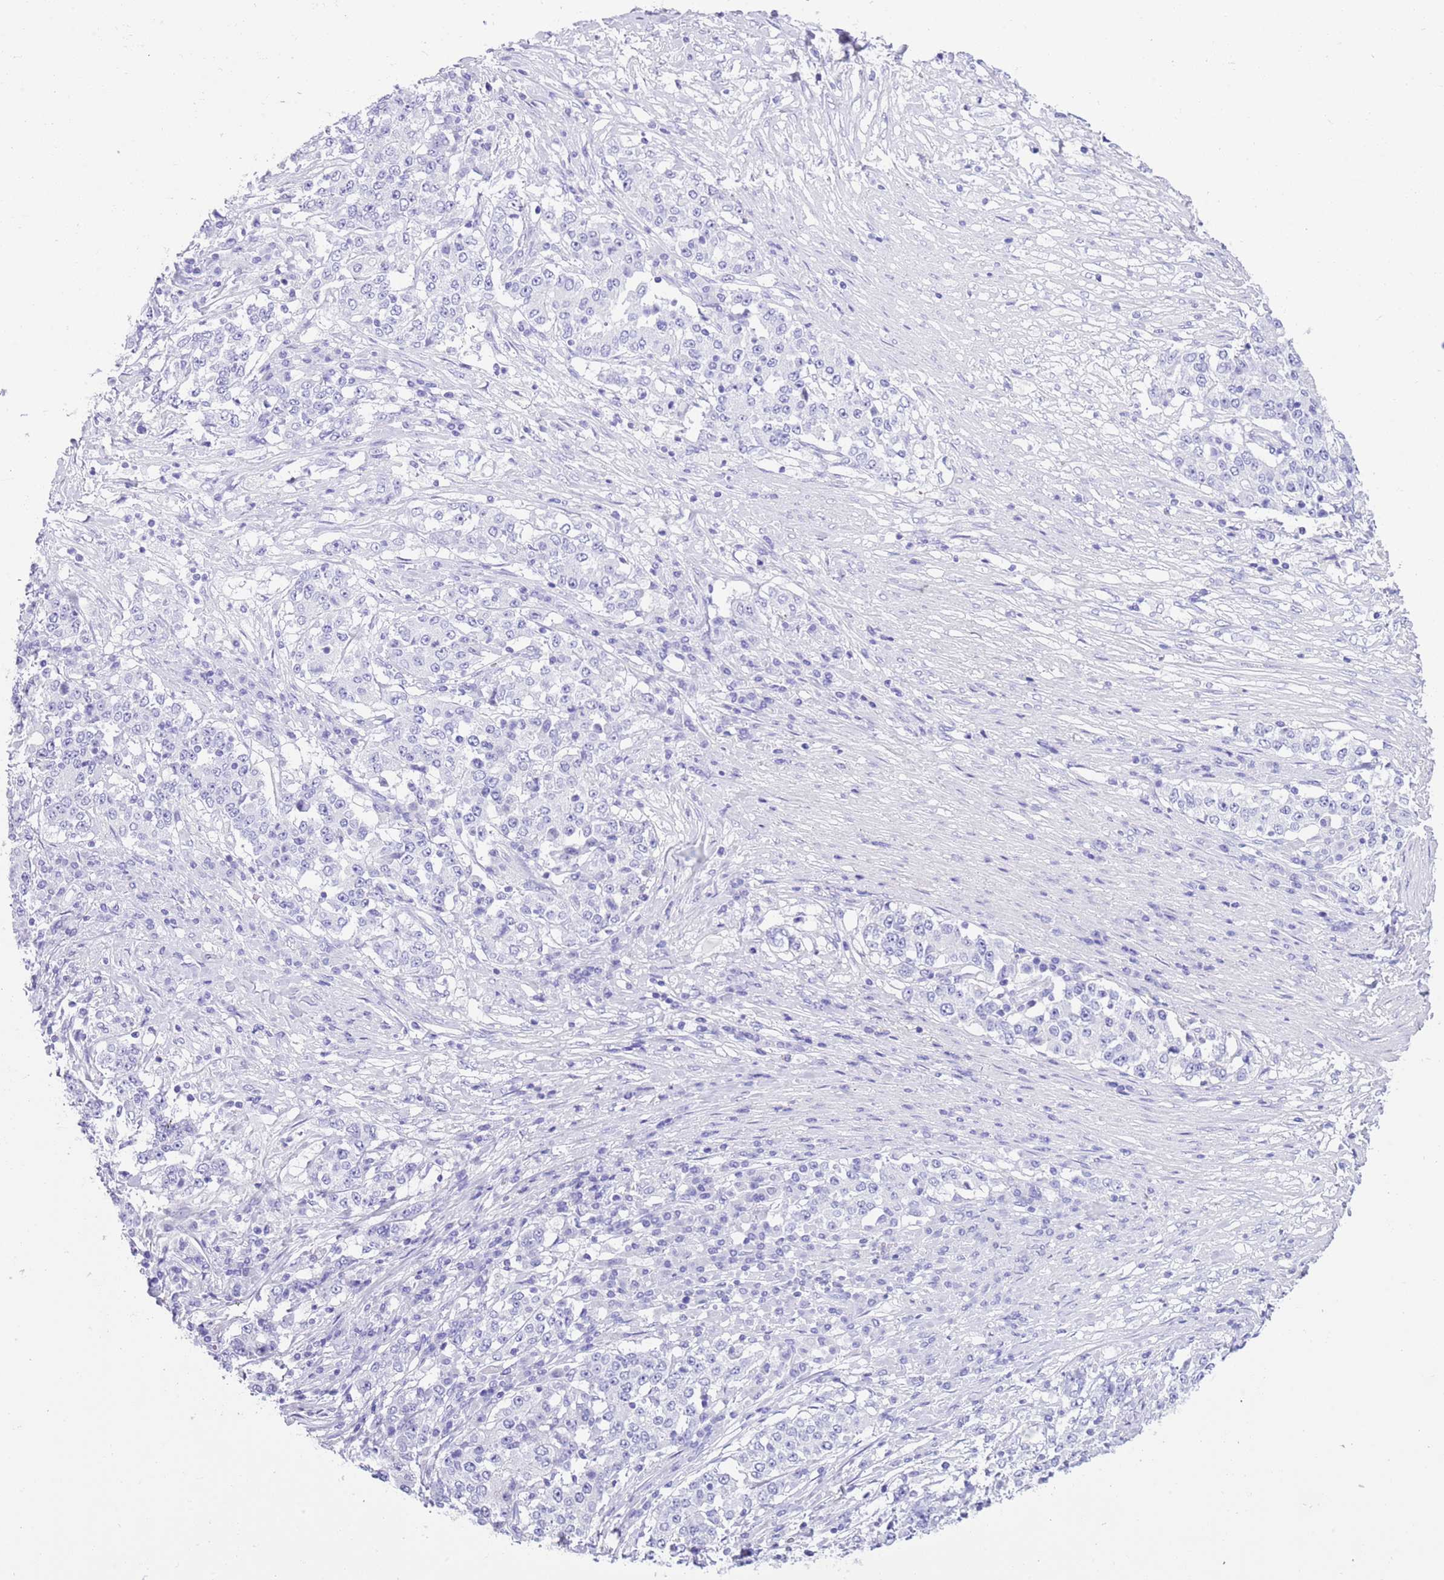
{"staining": {"intensity": "negative", "quantity": "none", "location": "none"}, "tissue": "stomach cancer", "cell_type": "Tumor cells", "image_type": "cancer", "snomed": [{"axis": "morphology", "description": "Adenocarcinoma, NOS"}, {"axis": "topography", "description": "Stomach"}], "caption": "There is no significant expression in tumor cells of stomach adenocarcinoma.", "gene": "TBC1D10B", "patient": {"sex": "male", "age": 59}}